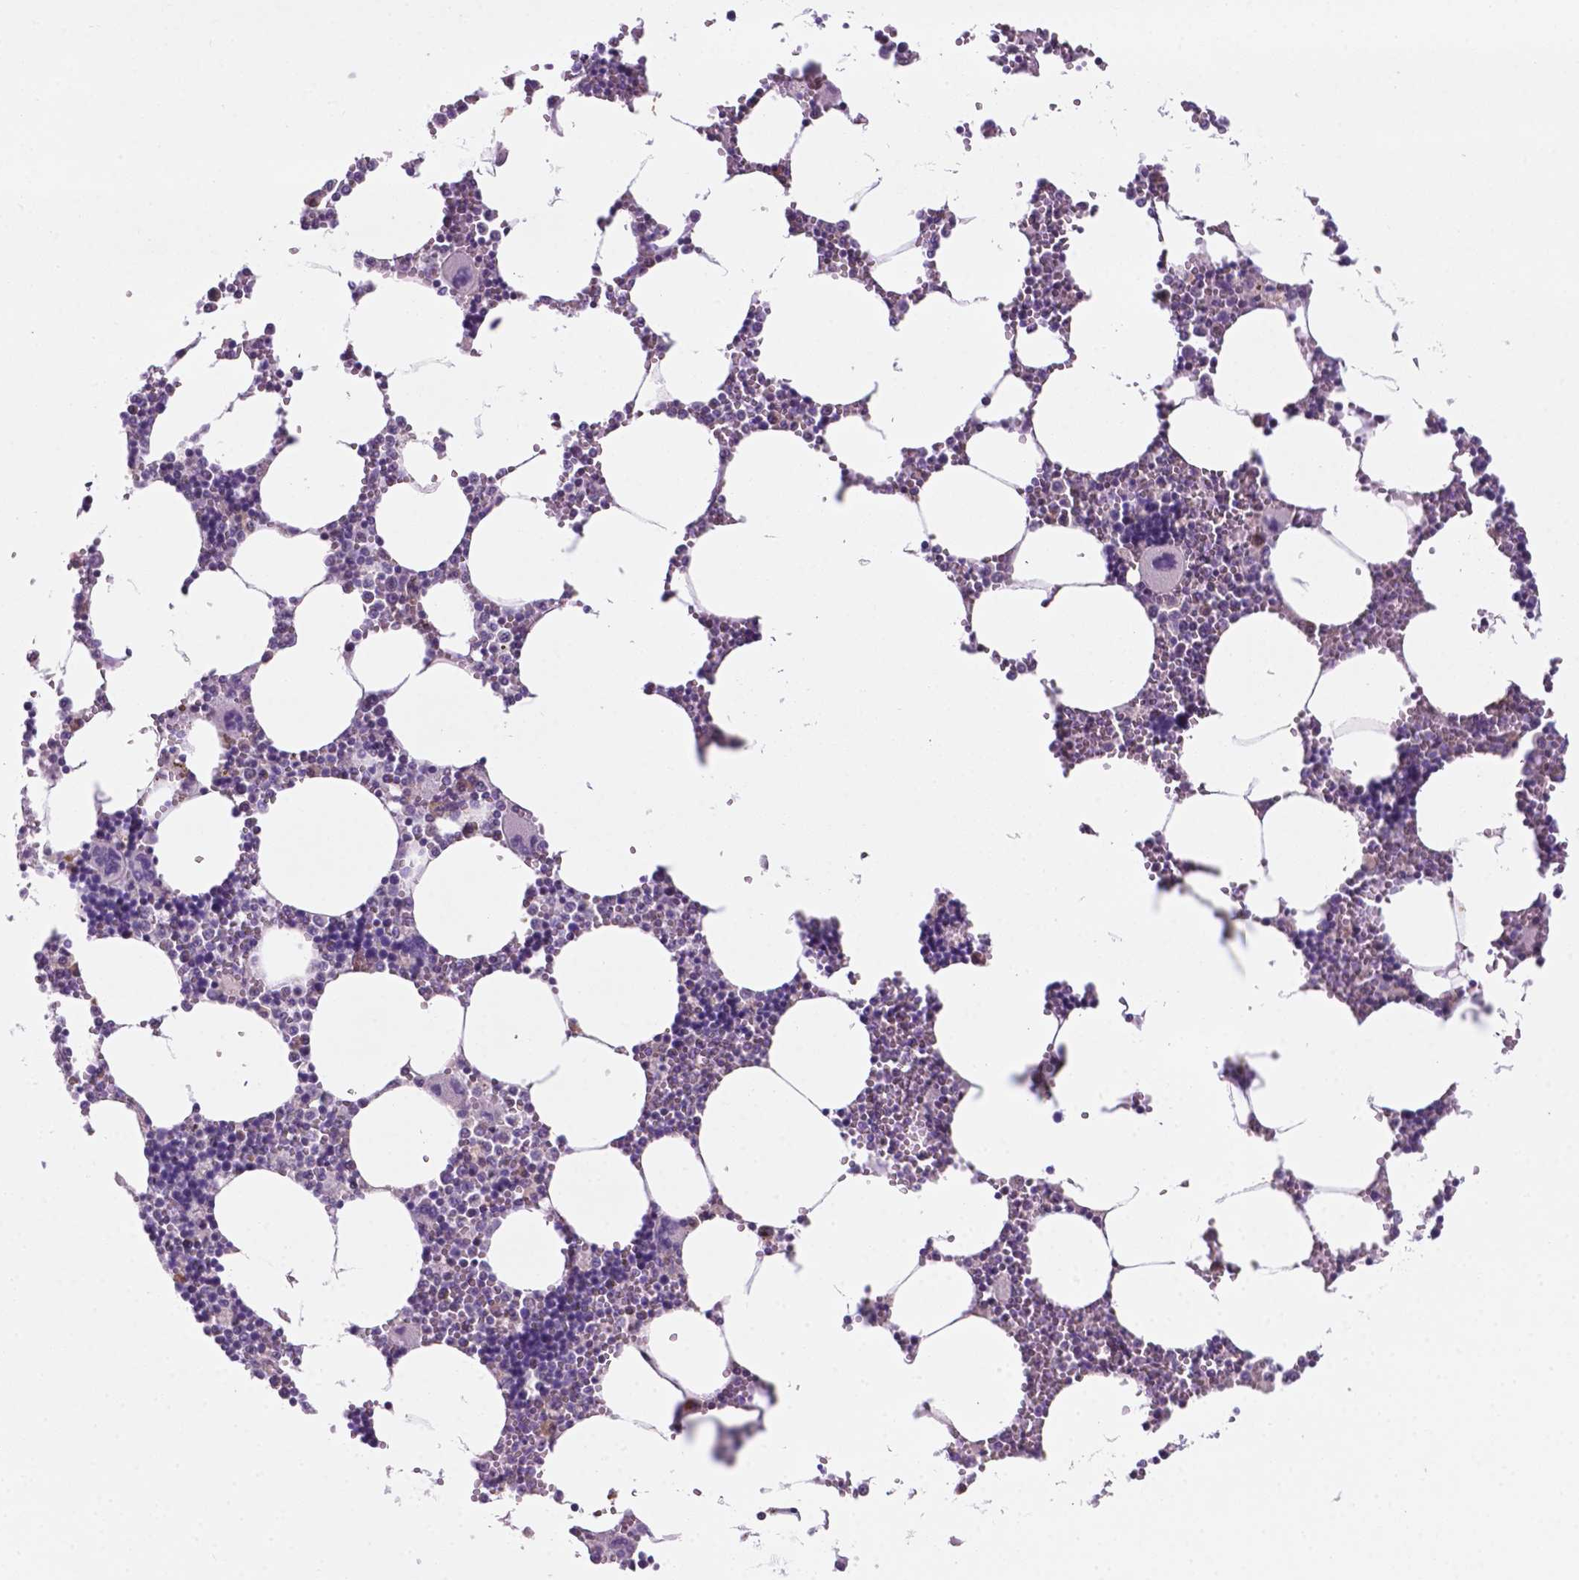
{"staining": {"intensity": "negative", "quantity": "none", "location": "none"}, "tissue": "bone marrow", "cell_type": "Hematopoietic cells", "image_type": "normal", "snomed": [{"axis": "morphology", "description": "Normal tissue, NOS"}, {"axis": "topography", "description": "Bone marrow"}], "caption": "Bone marrow was stained to show a protein in brown. There is no significant positivity in hematopoietic cells. (DAB immunohistochemistry (IHC) visualized using brightfield microscopy, high magnification).", "gene": "C18orf21", "patient": {"sex": "male", "age": 54}}